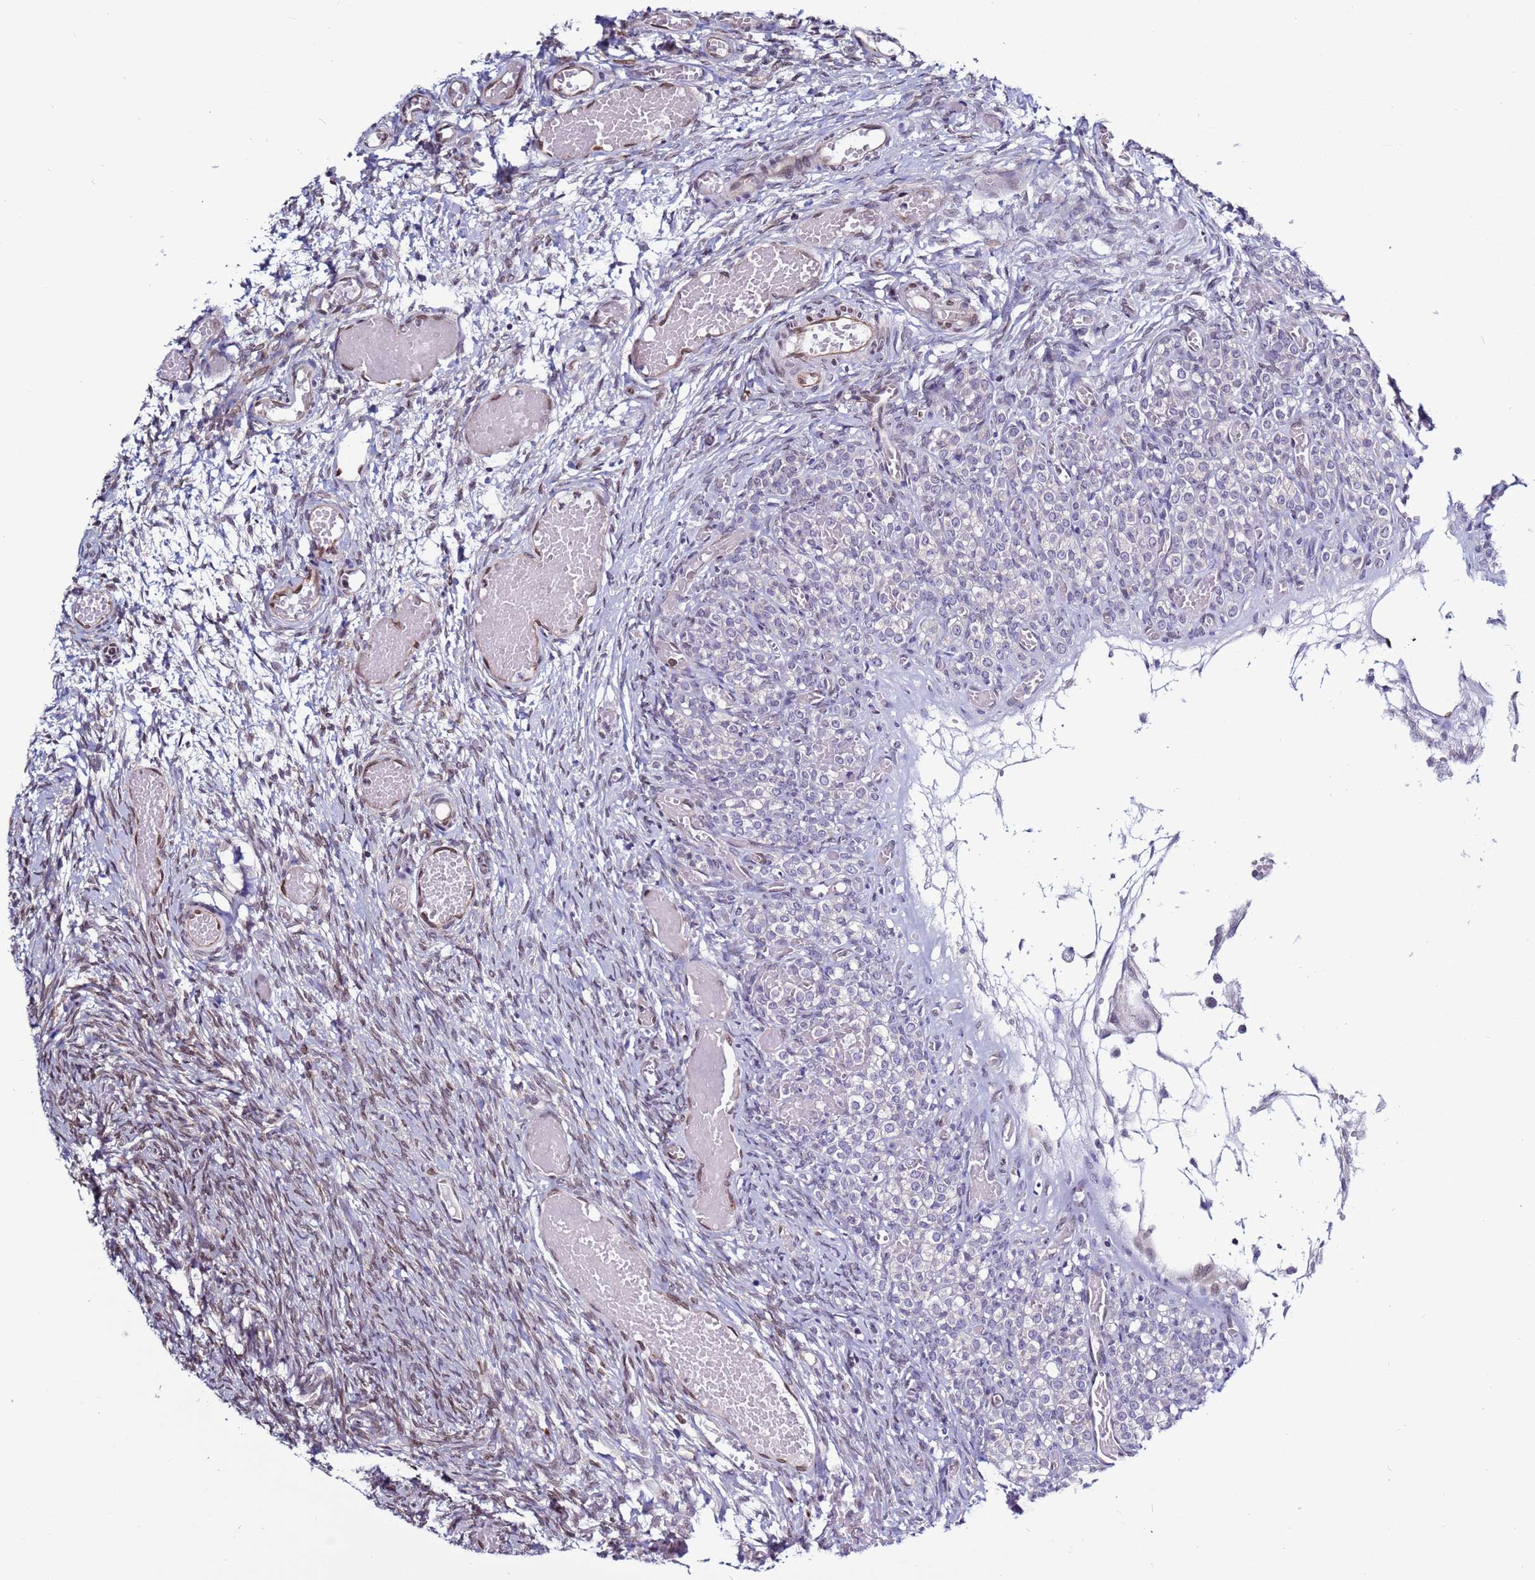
{"staining": {"intensity": "negative", "quantity": "none", "location": "none"}, "tissue": "ovary", "cell_type": "Ovarian stroma cells", "image_type": "normal", "snomed": [{"axis": "morphology", "description": "Adenocarcinoma, NOS"}, {"axis": "topography", "description": "Endometrium"}], "caption": "This is an immunohistochemistry (IHC) histopathology image of benign ovary. There is no staining in ovarian stroma cells.", "gene": "TRIM37", "patient": {"sex": "female", "age": 32}}